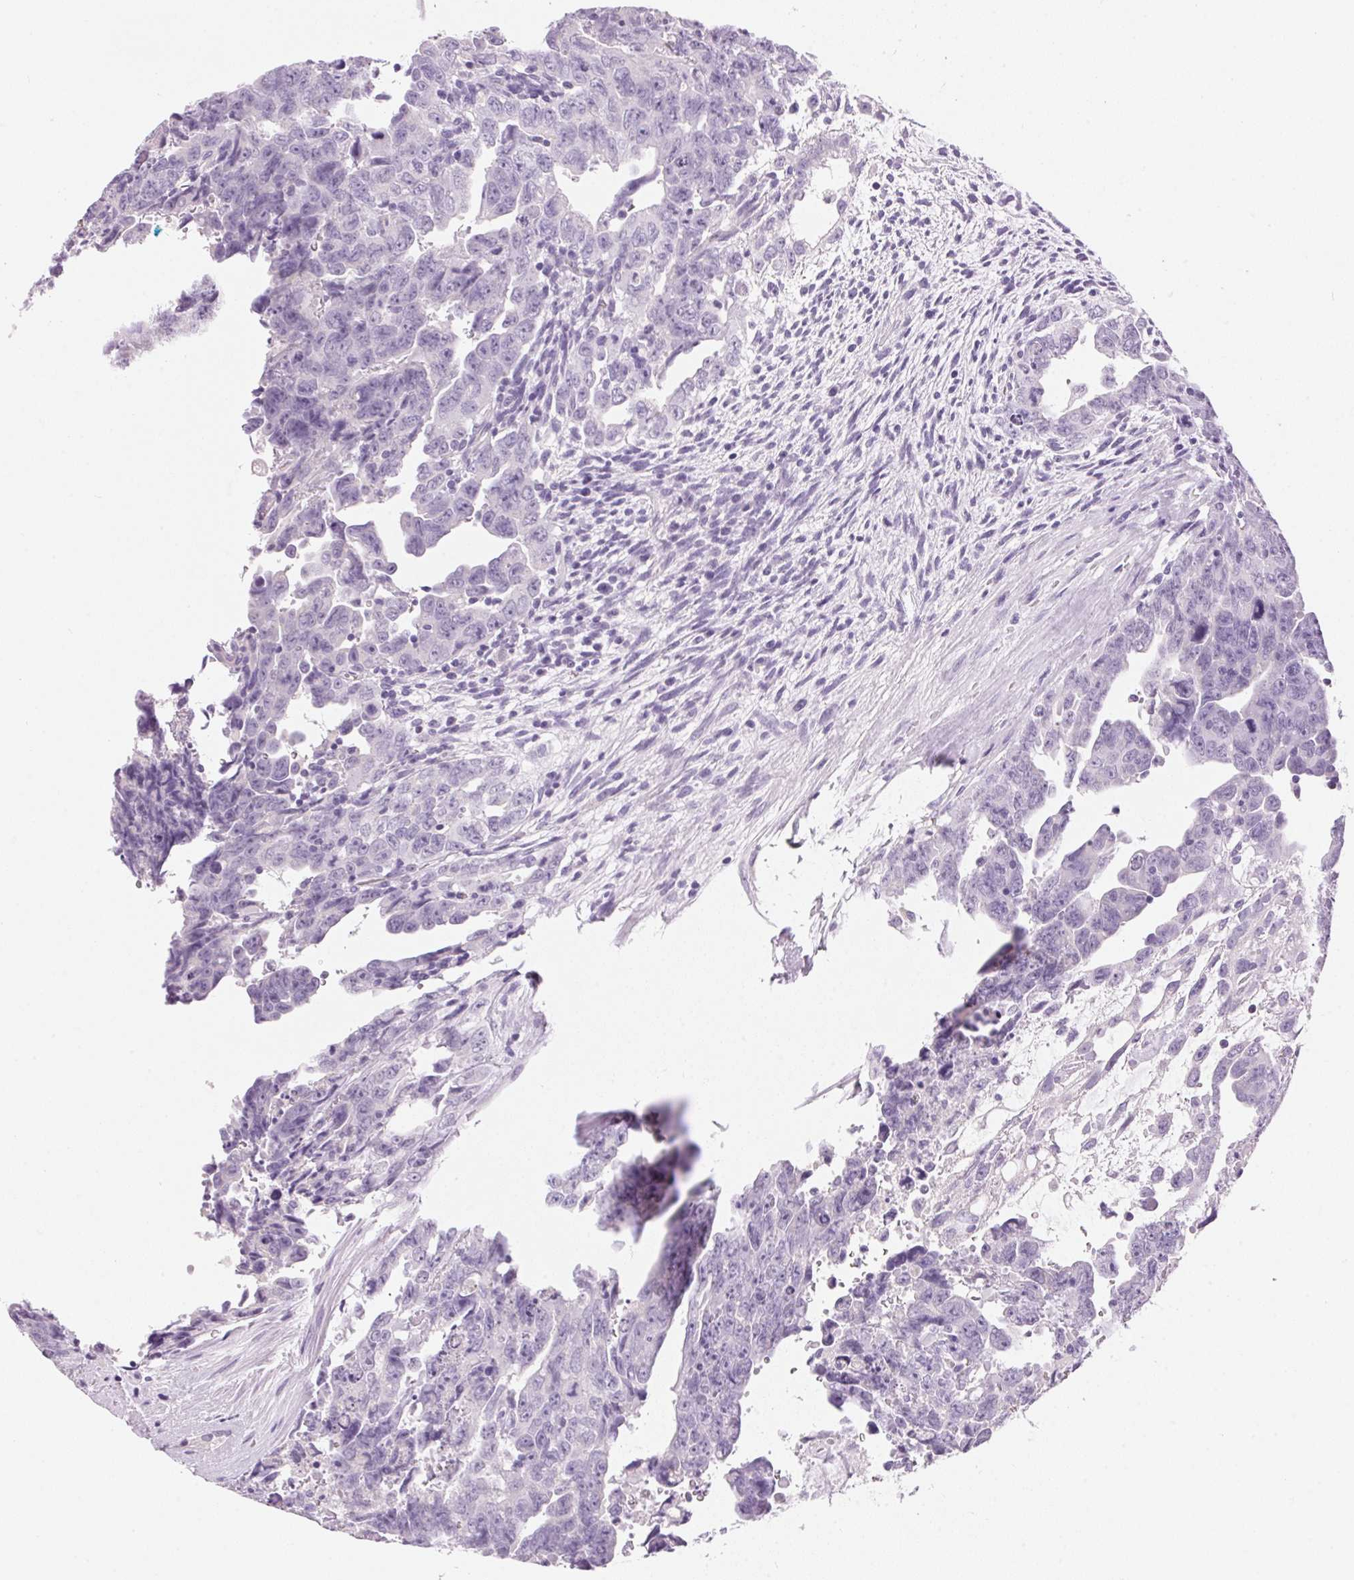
{"staining": {"intensity": "negative", "quantity": "none", "location": "none"}, "tissue": "testis cancer", "cell_type": "Tumor cells", "image_type": "cancer", "snomed": [{"axis": "morphology", "description": "Carcinoma, Embryonal, NOS"}, {"axis": "topography", "description": "Testis"}], "caption": "This is an immunohistochemistry micrograph of human testis cancer (embryonal carcinoma). There is no expression in tumor cells.", "gene": "HSD17B2", "patient": {"sex": "male", "age": 24}}